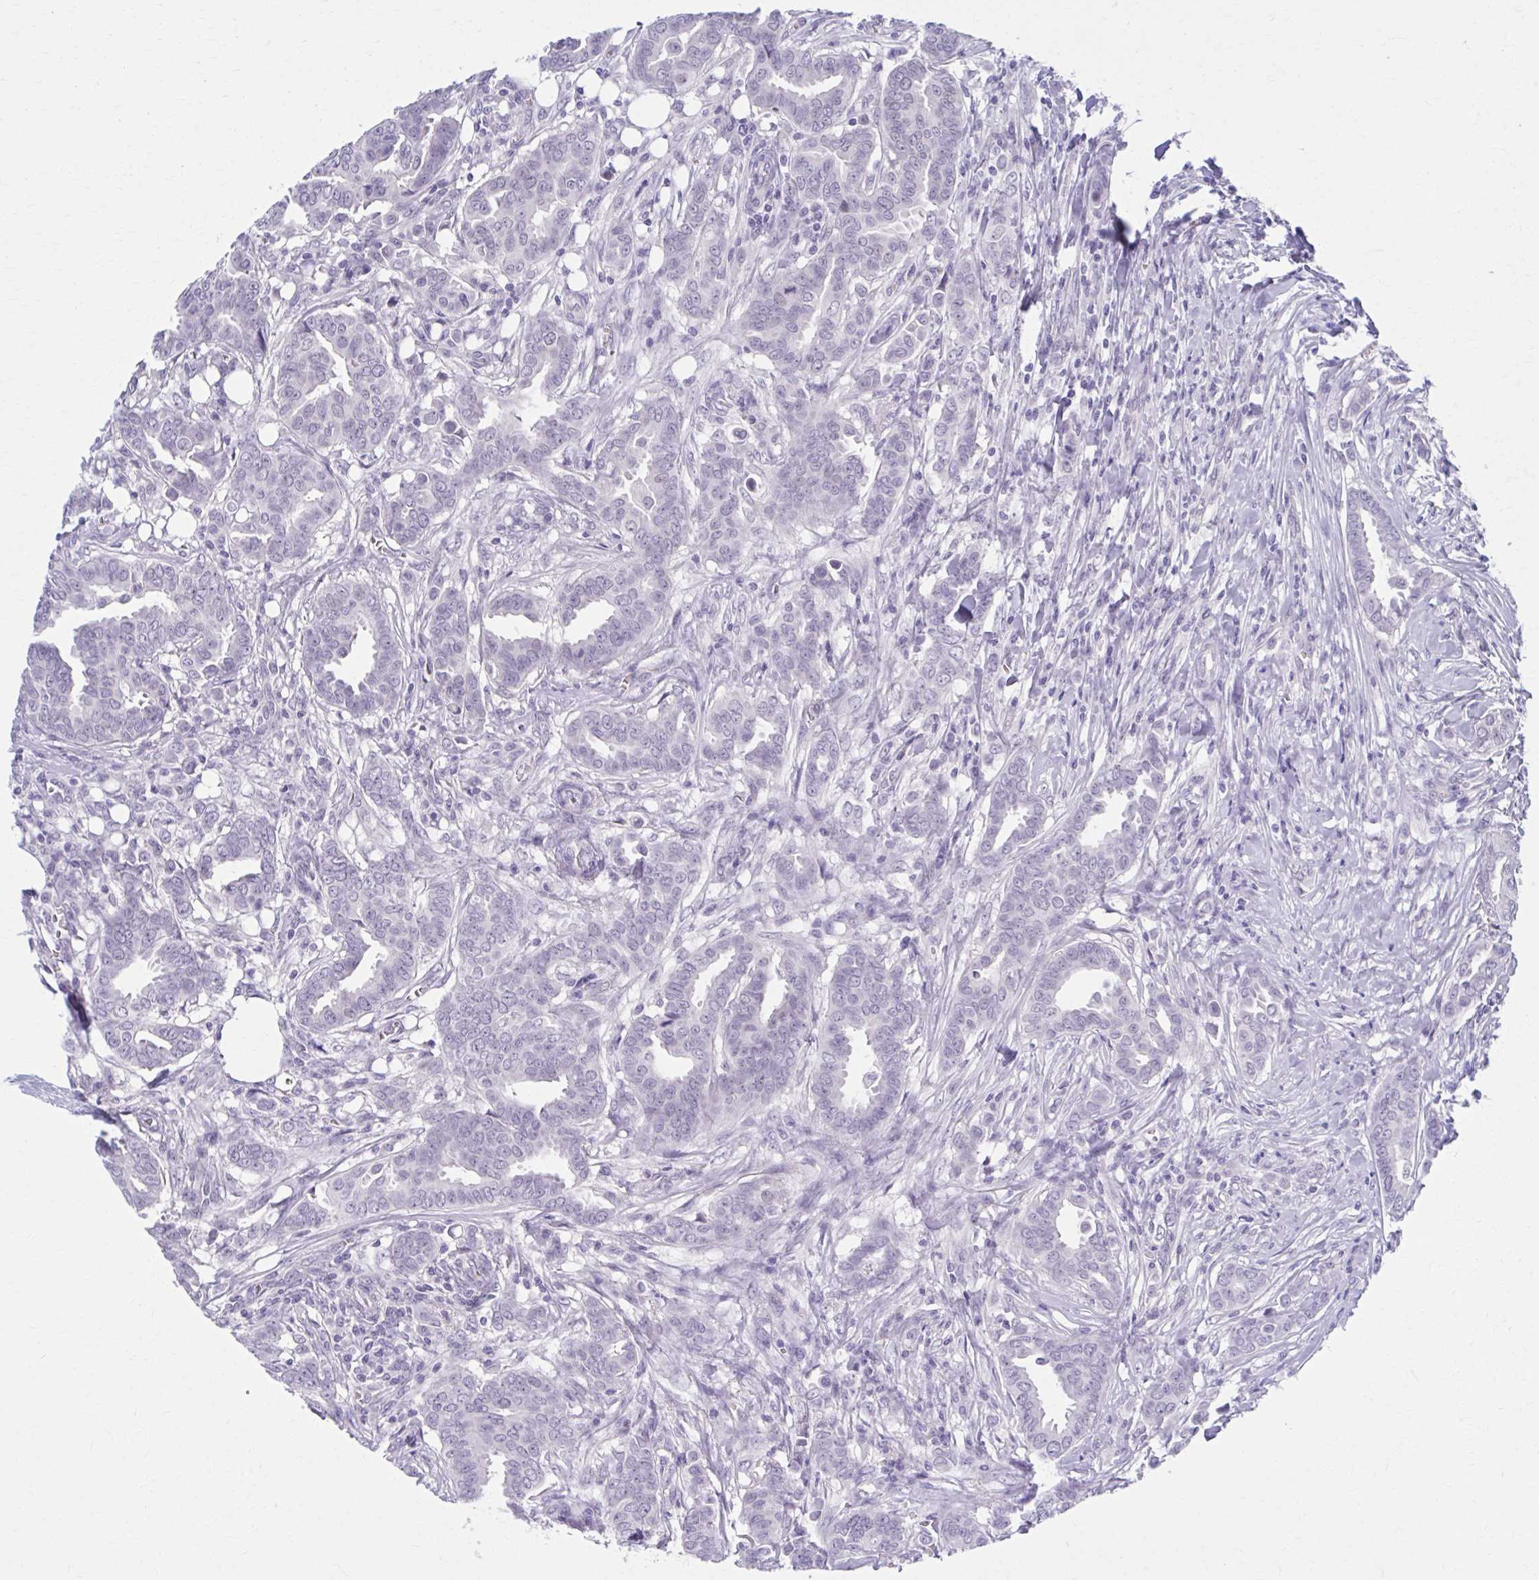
{"staining": {"intensity": "negative", "quantity": "none", "location": "none"}, "tissue": "breast cancer", "cell_type": "Tumor cells", "image_type": "cancer", "snomed": [{"axis": "morphology", "description": "Duct carcinoma"}, {"axis": "topography", "description": "Breast"}], "caption": "Immunohistochemistry (IHC) of breast cancer (infiltrating ductal carcinoma) exhibits no expression in tumor cells.", "gene": "CCDC105", "patient": {"sex": "female", "age": 45}}